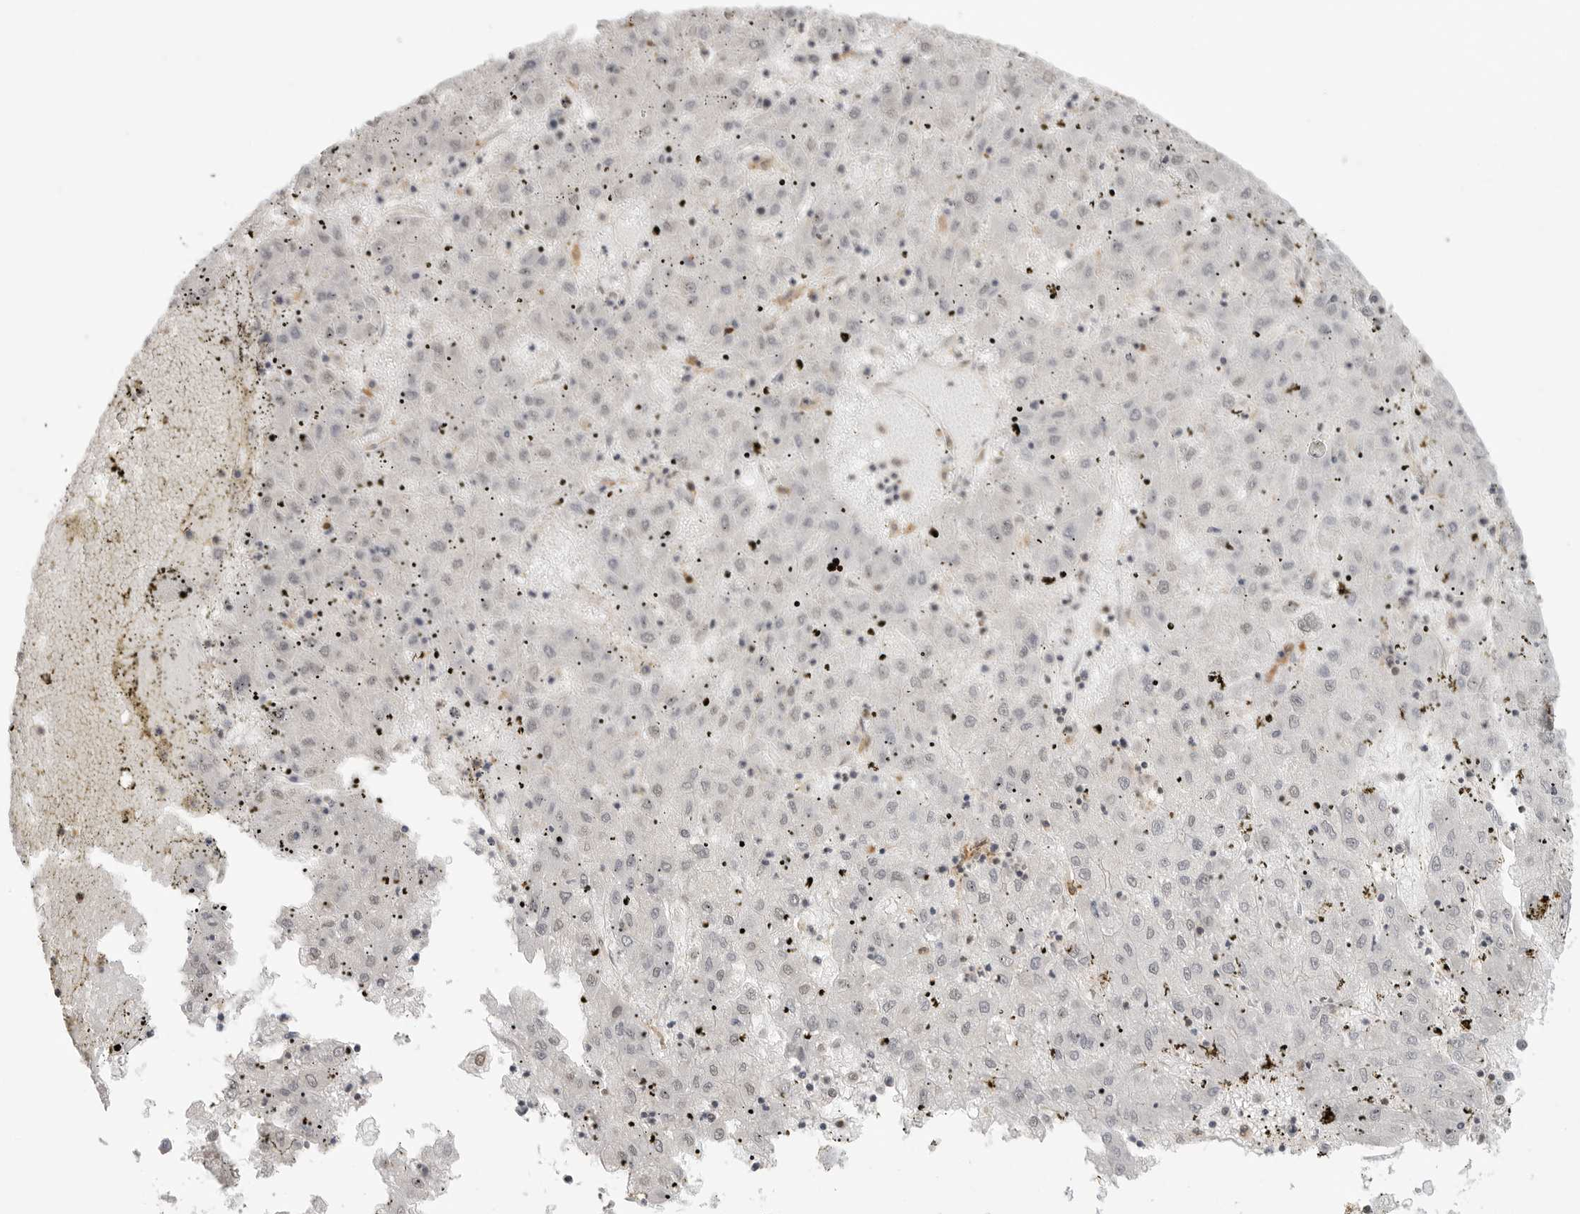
{"staining": {"intensity": "negative", "quantity": "none", "location": "none"}, "tissue": "liver cancer", "cell_type": "Tumor cells", "image_type": "cancer", "snomed": [{"axis": "morphology", "description": "Carcinoma, Hepatocellular, NOS"}, {"axis": "topography", "description": "Liver"}], "caption": "Immunohistochemistry (IHC) photomicrograph of human hepatocellular carcinoma (liver) stained for a protein (brown), which shows no expression in tumor cells. The staining was performed using DAB (3,3'-diaminobenzidine) to visualize the protein expression in brown, while the nuclei were stained in blue with hematoxylin (Magnification: 20x).", "gene": "GPC2", "patient": {"sex": "male", "age": 72}}